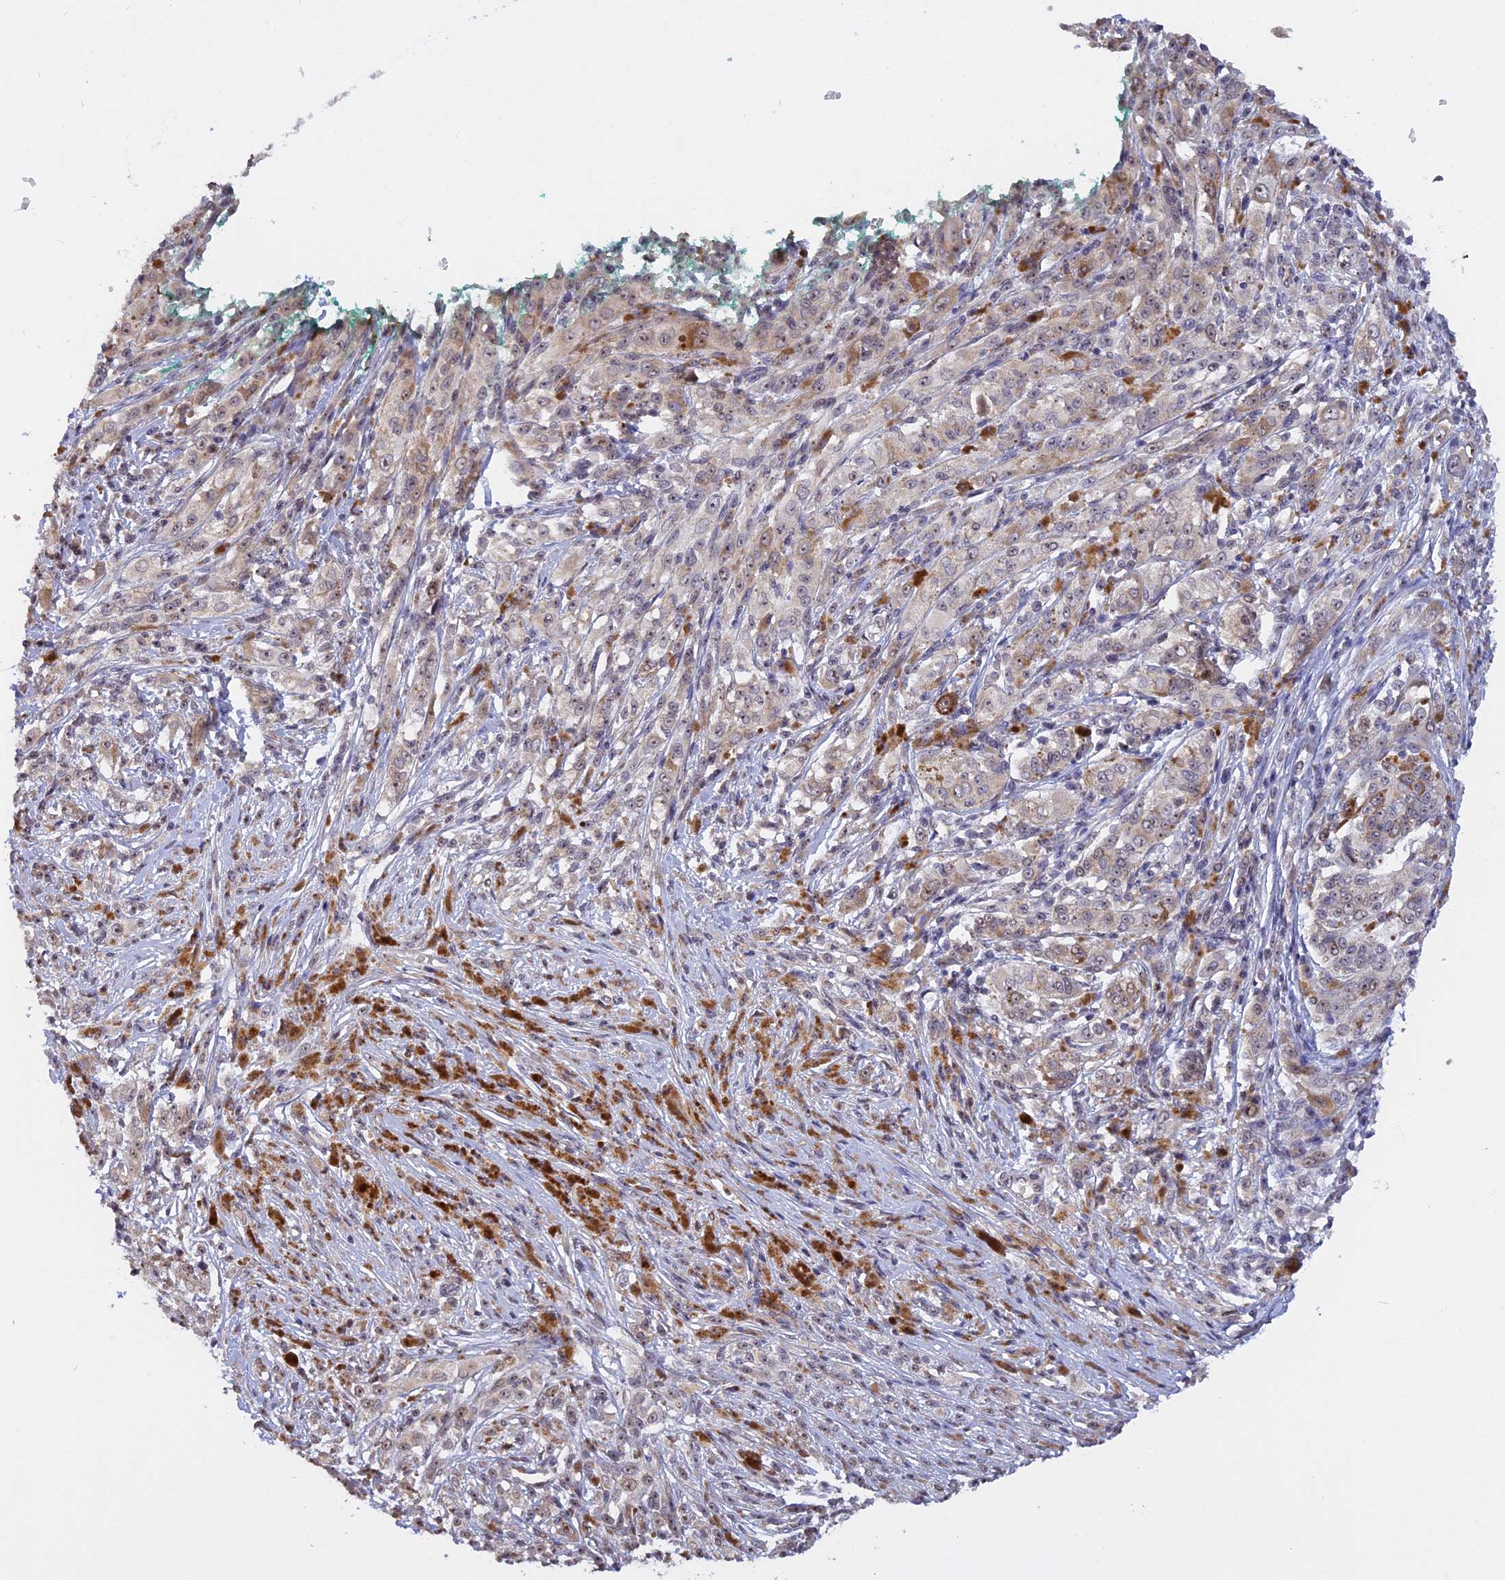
{"staining": {"intensity": "negative", "quantity": "none", "location": "none"}, "tissue": "melanoma", "cell_type": "Tumor cells", "image_type": "cancer", "snomed": [{"axis": "morphology", "description": "Malignant melanoma, NOS"}, {"axis": "topography", "description": "Skin"}], "caption": "Tumor cells show no significant protein expression in melanoma.", "gene": "MGA", "patient": {"sex": "female", "age": 52}}